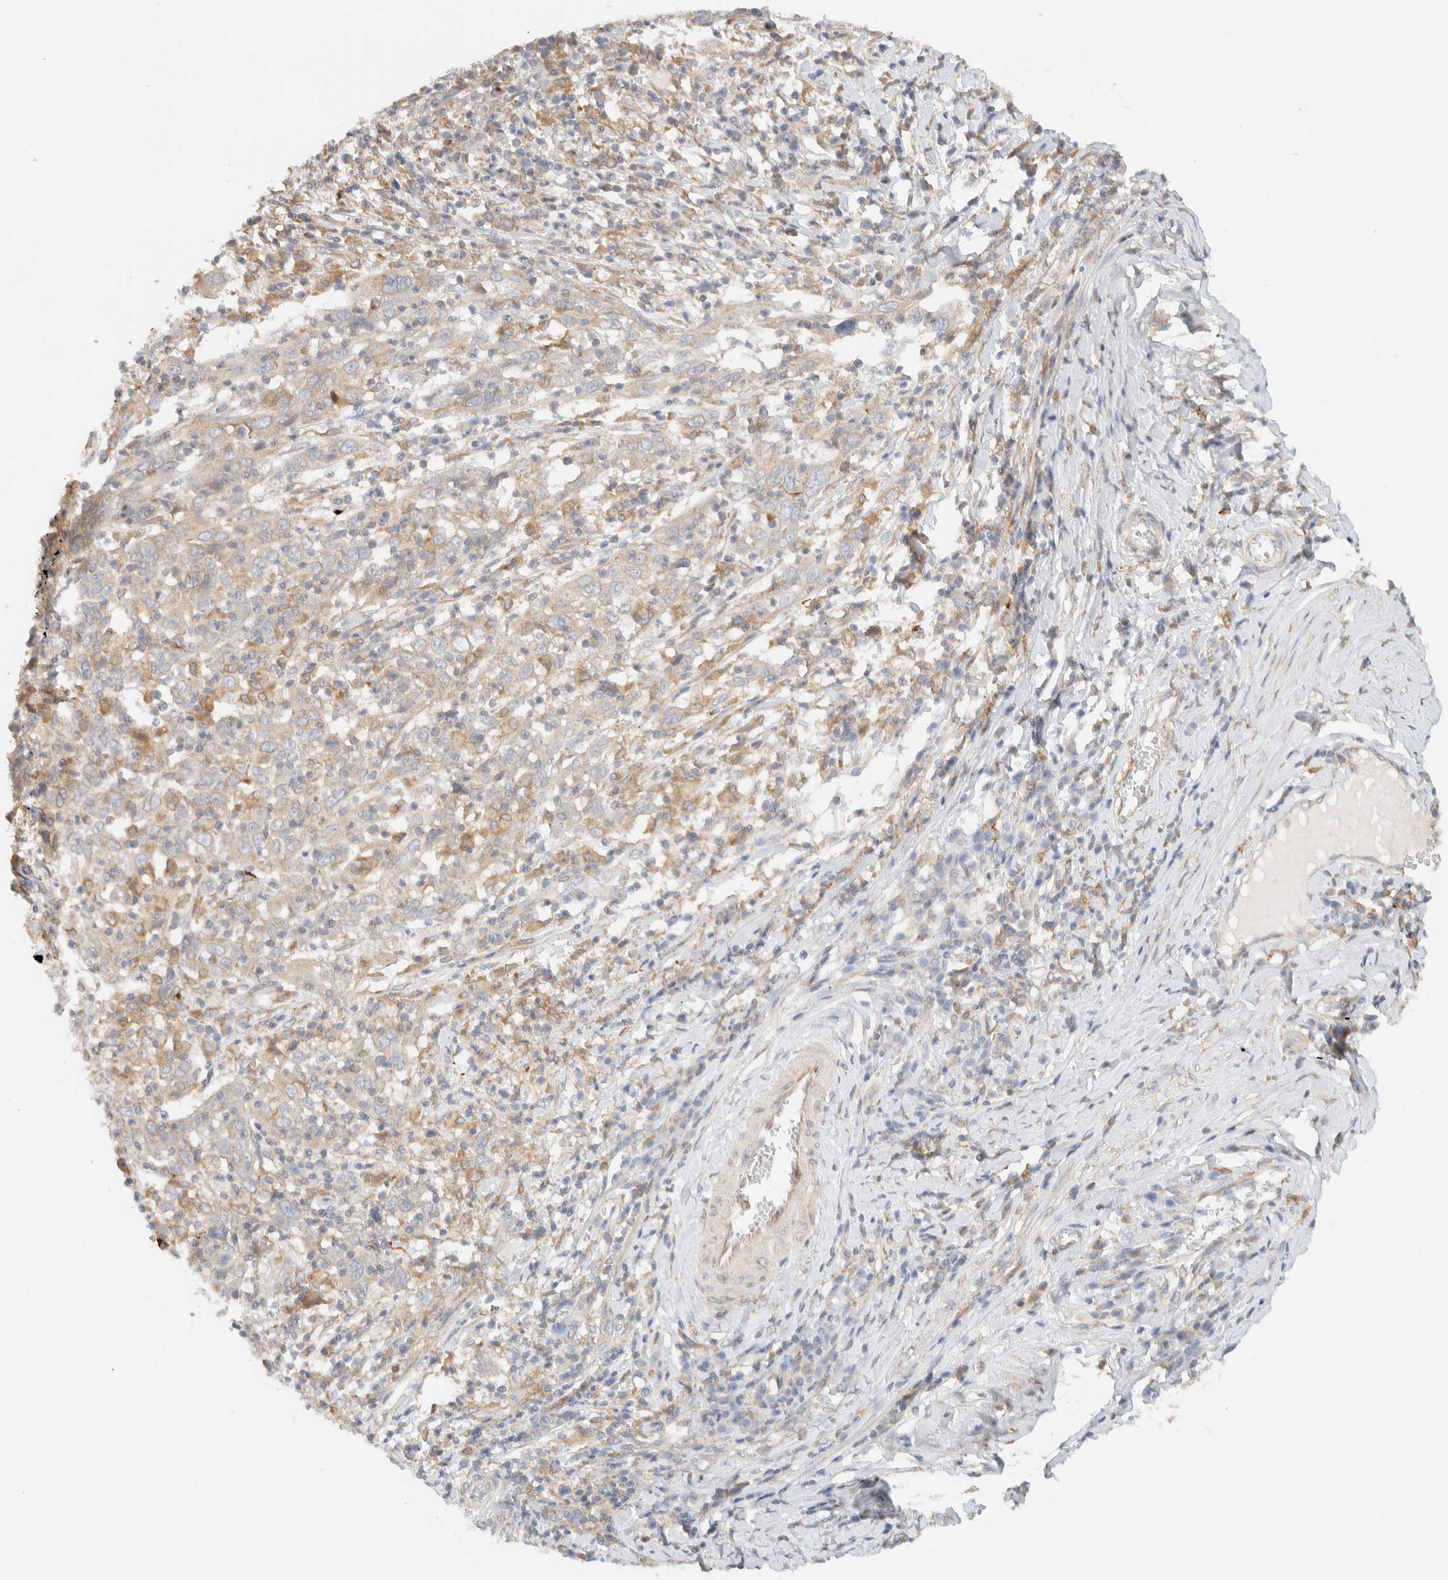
{"staining": {"intensity": "weak", "quantity": ">75%", "location": "cytoplasmic/membranous"}, "tissue": "cervical cancer", "cell_type": "Tumor cells", "image_type": "cancer", "snomed": [{"axis": "morphology", "description": "Squamous cell carcinoma, NOS"}, {"axis": "topography", "description": "Cervix"}], "caption": "High-power microscopy captured an immunohistochemistry image of squamous cell carcinoma (cervical), revealing weak cytoplasmic/membranous positivity in approximately >75% of tumor cells.", "gene": "NT5C", "patient": {"sex": "female", "age": 46}}